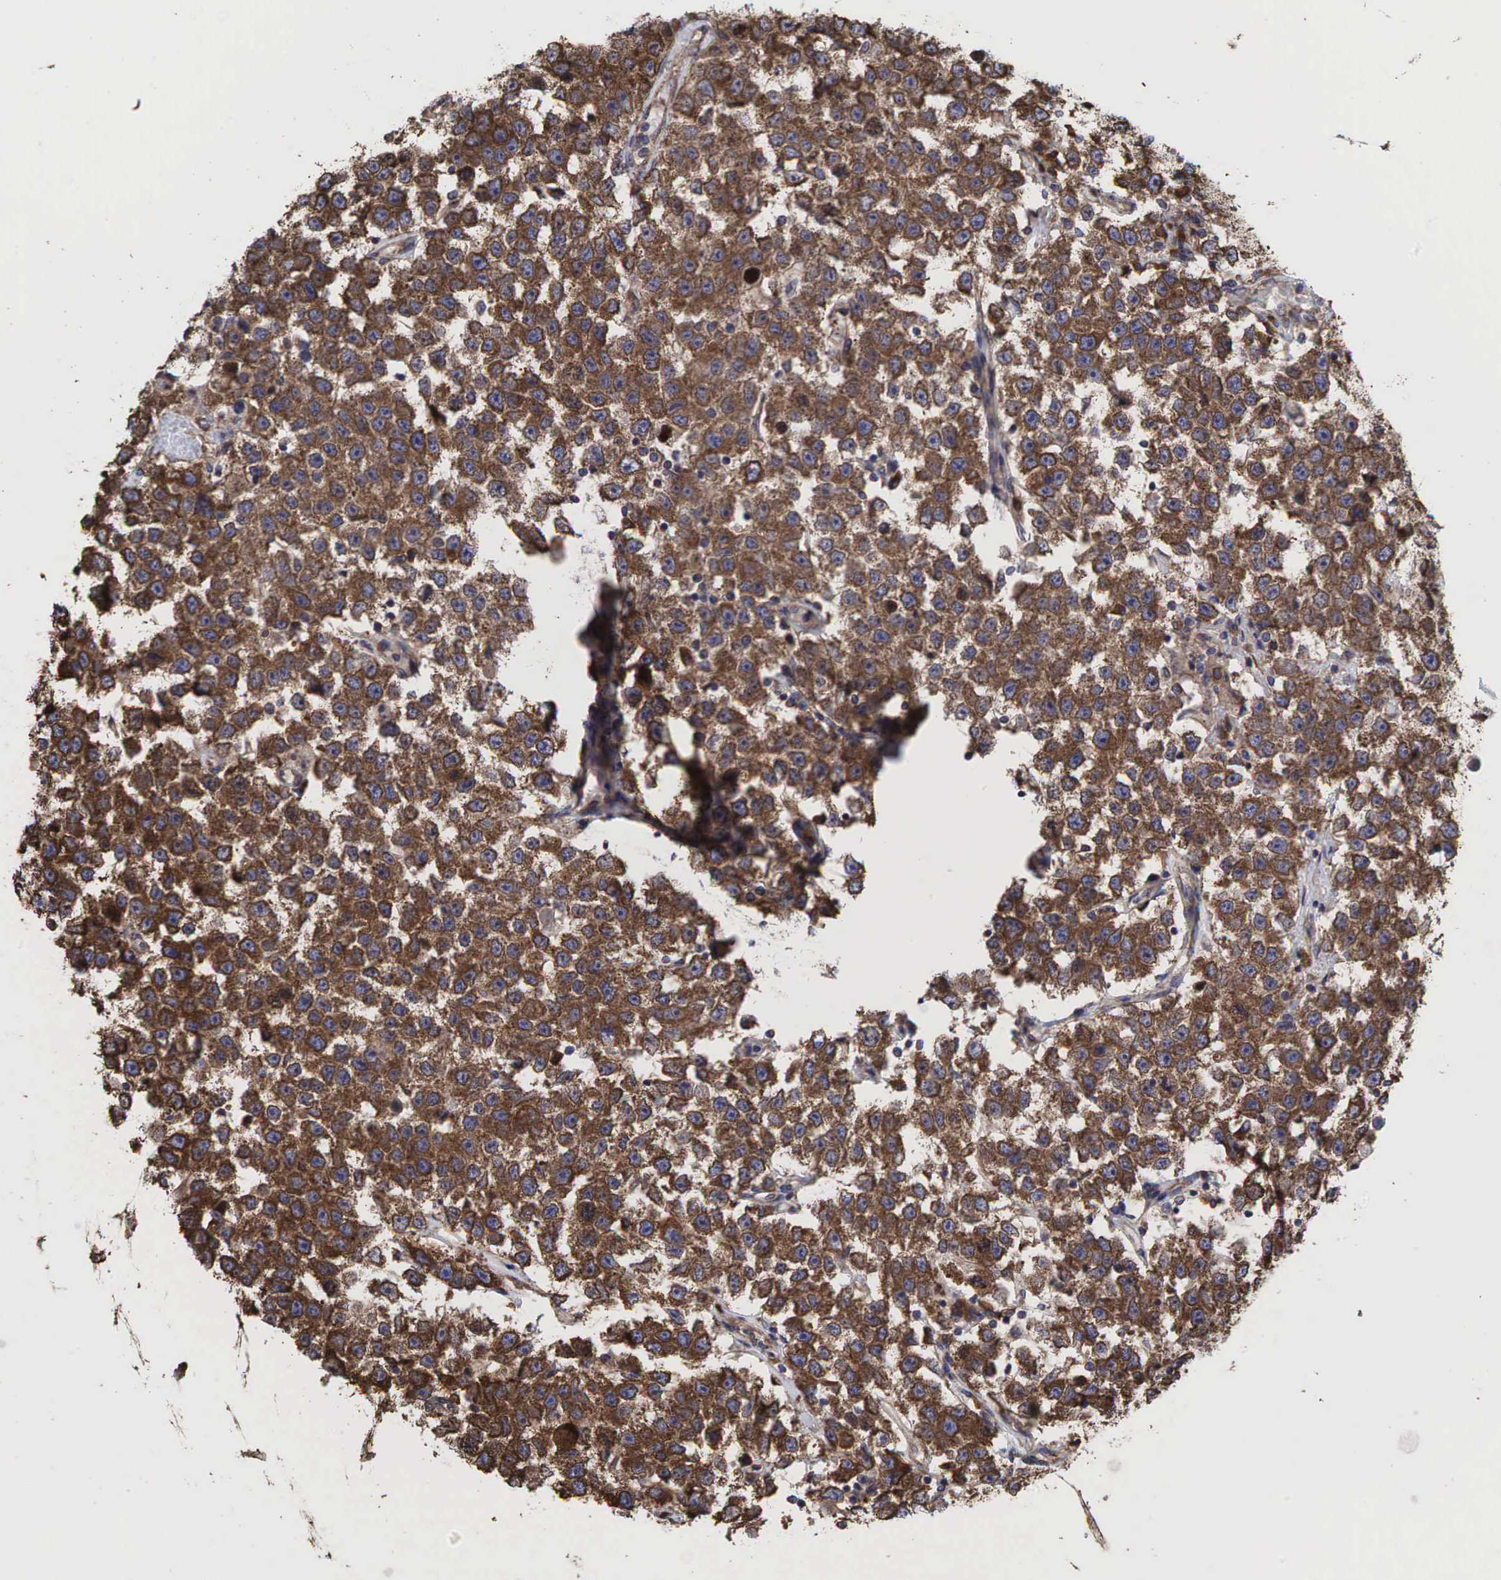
{"staining": {"intensity": "strong", "quantity": ">75%", "location": "cytoplasmic/membranous"}, "tissue": "testis cancer", "cell_type": "Tumor cells", "image_type": "cancer", "snomed": [{"axis": "morphology", "description": "Seminoma, NOS"}, {"axis": "topography", "description": "Testis"}], "caption": "A brown stain highlights strong cytoplasmic/membranous positivity of a protein in testis cancer (seminoma) tumor cells.", "gene": "PABPC5", "patient": {"sex": "male", "age": 52}}